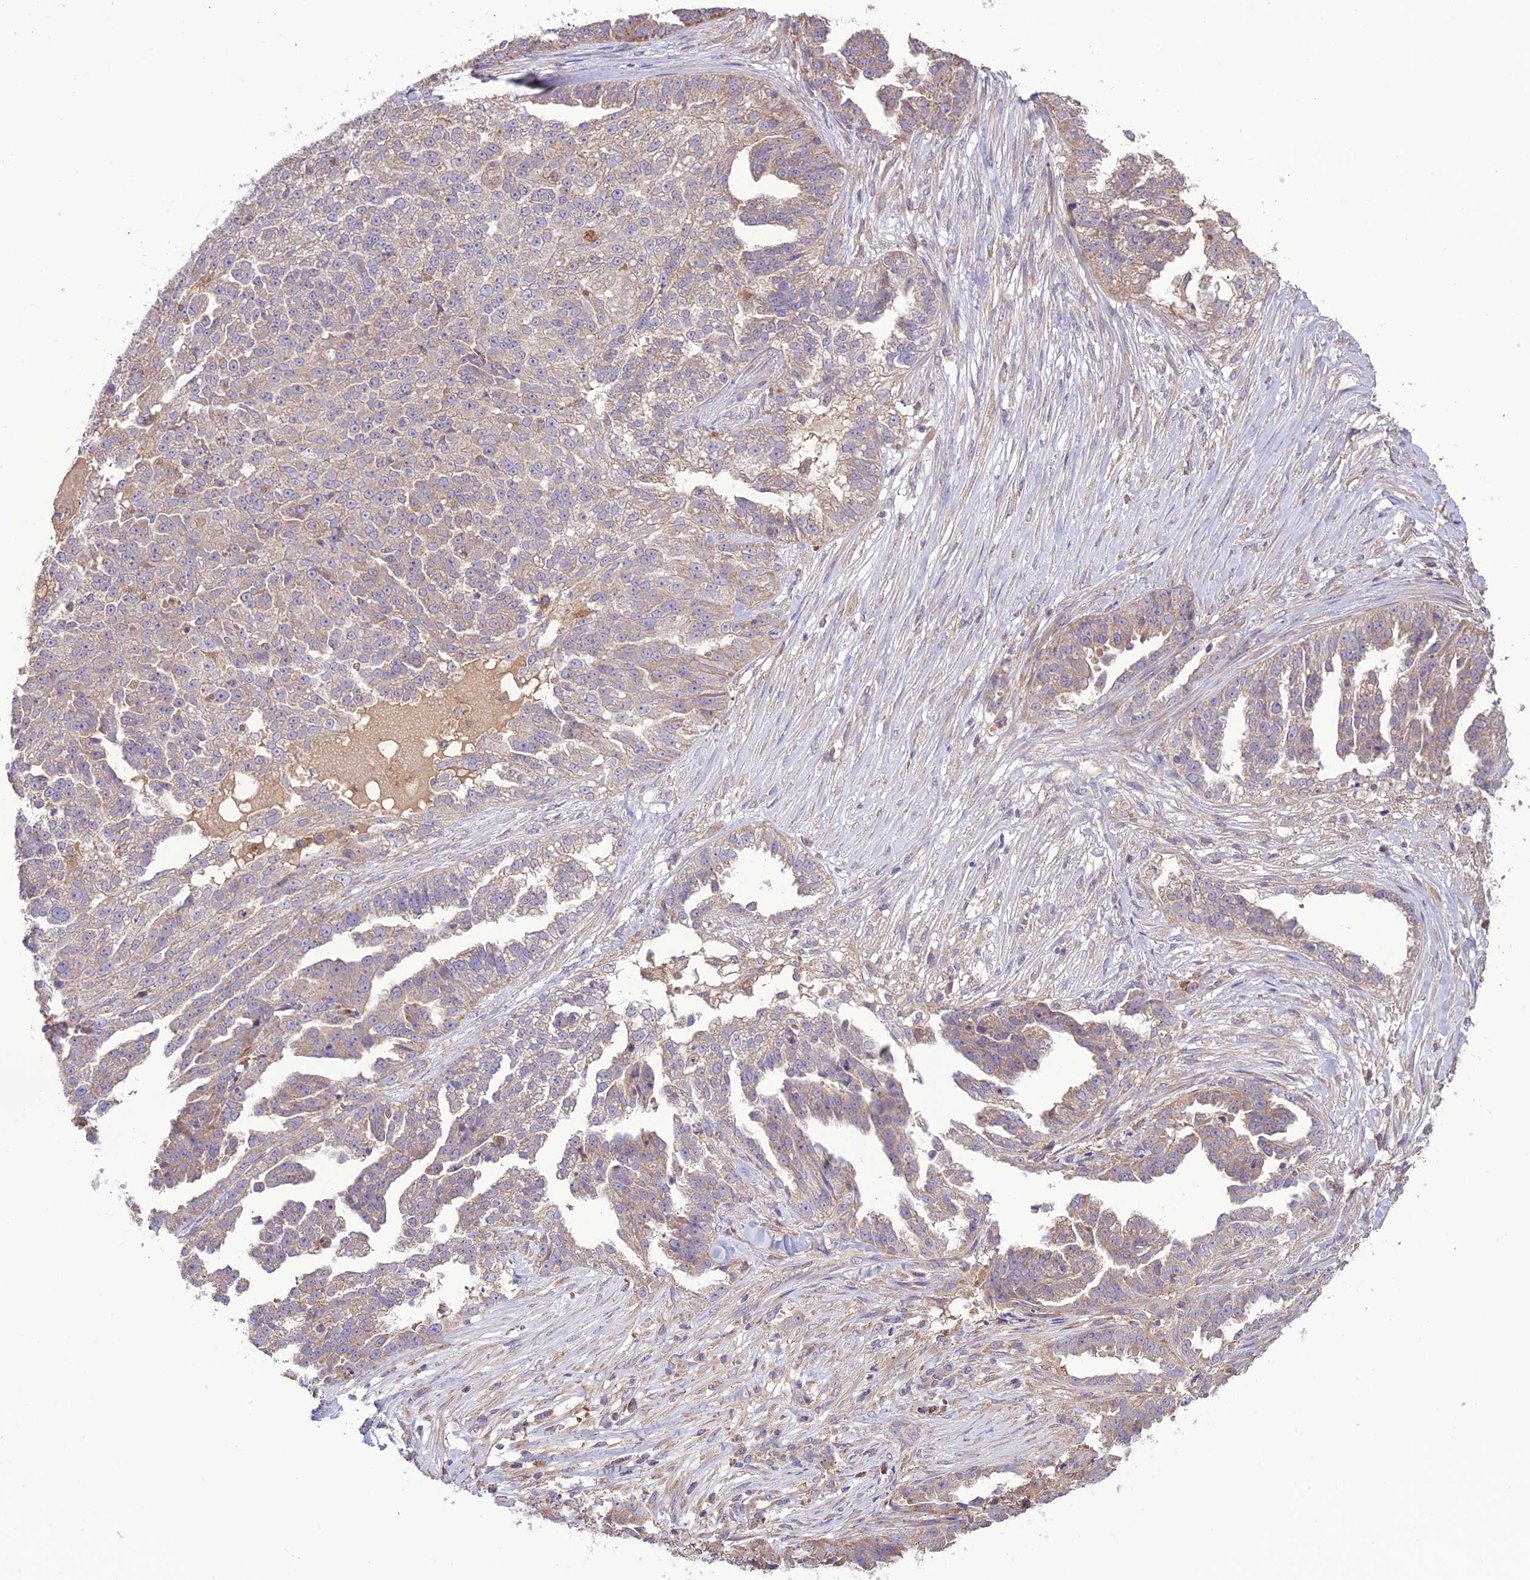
{"staining": {"intensity": "moderate", "quantity": "<25%", "location": "cytoplasmic/membranous"}, "tissue": "ovarian cancer", "cell_type": "Tumor cells", "image_type": "cancer", "snomed": [{"axis": "morphology", "description": "Cystadenocarcinoma, serous, NOS"}, {"axis": "topography", "description": "Ovary"}], "caption": "Immunohistochemical staining of human ovarian serous cystadenocarcinoma displays low levels of moderate cytoplasmic/membranous protein expression in approximately <25% of tumor cells.", "gene": "NDUFAF1", "patient": {"sex": "female", "age": 58}}